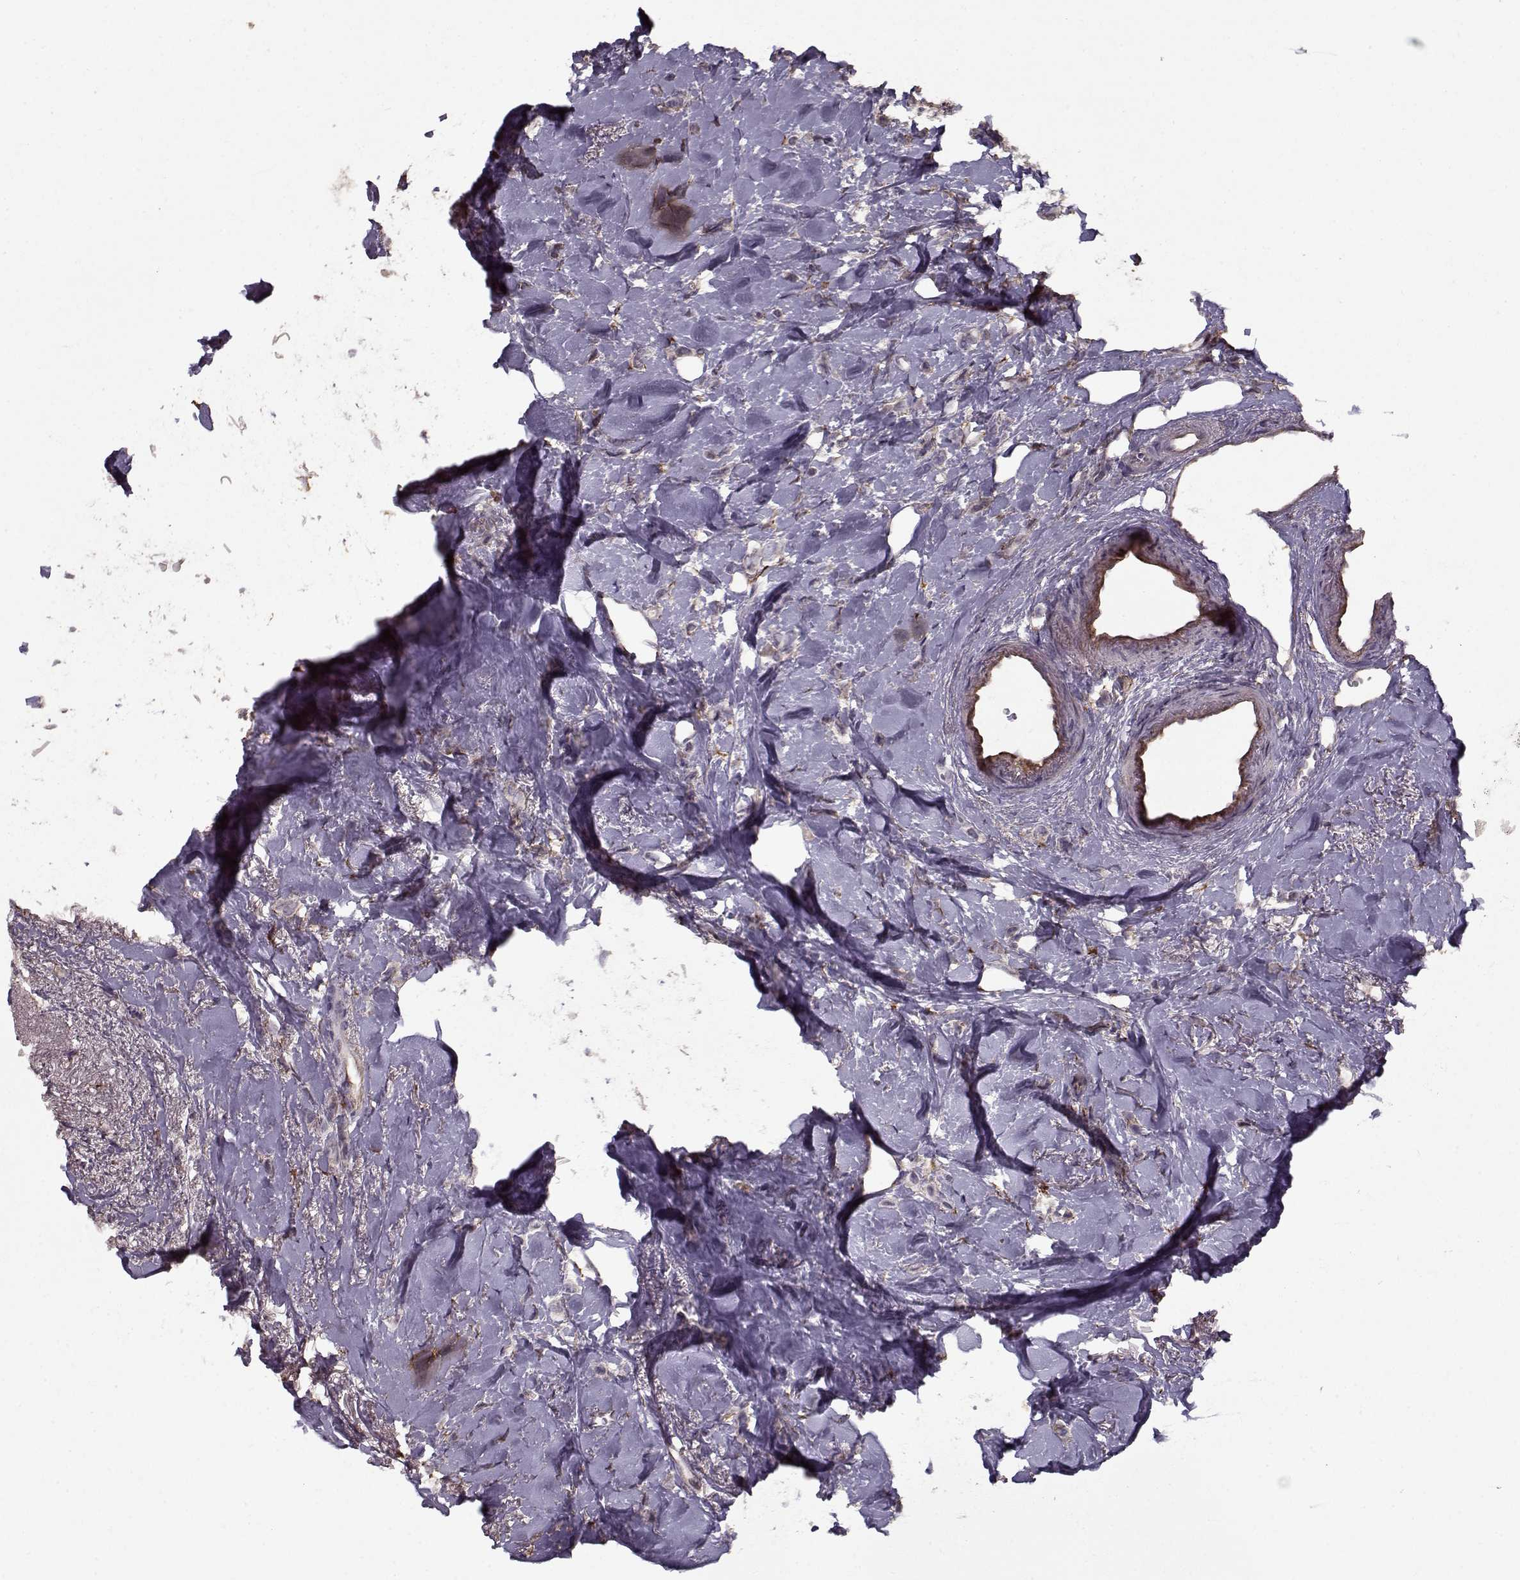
{"staining": {"intensity": "negative", "quantity": "none", "location": "none"}, "tissue": "breast cancer", "cell_type": "Tumor cells", "image_type": "cancer", "snomed": [{"axis": "morphology", "description": "Lobular carcinoma"}, {"axis": "topography", "description": "Breast"}], "caption": "IHC micrograph of neoplastic tissue: lobular carcinoma (breast) stained with DAB exhibits no significant protein staining in tumor cells.", "gene": "LAMA2", "patient": {"sex": "female", "age": 66}}